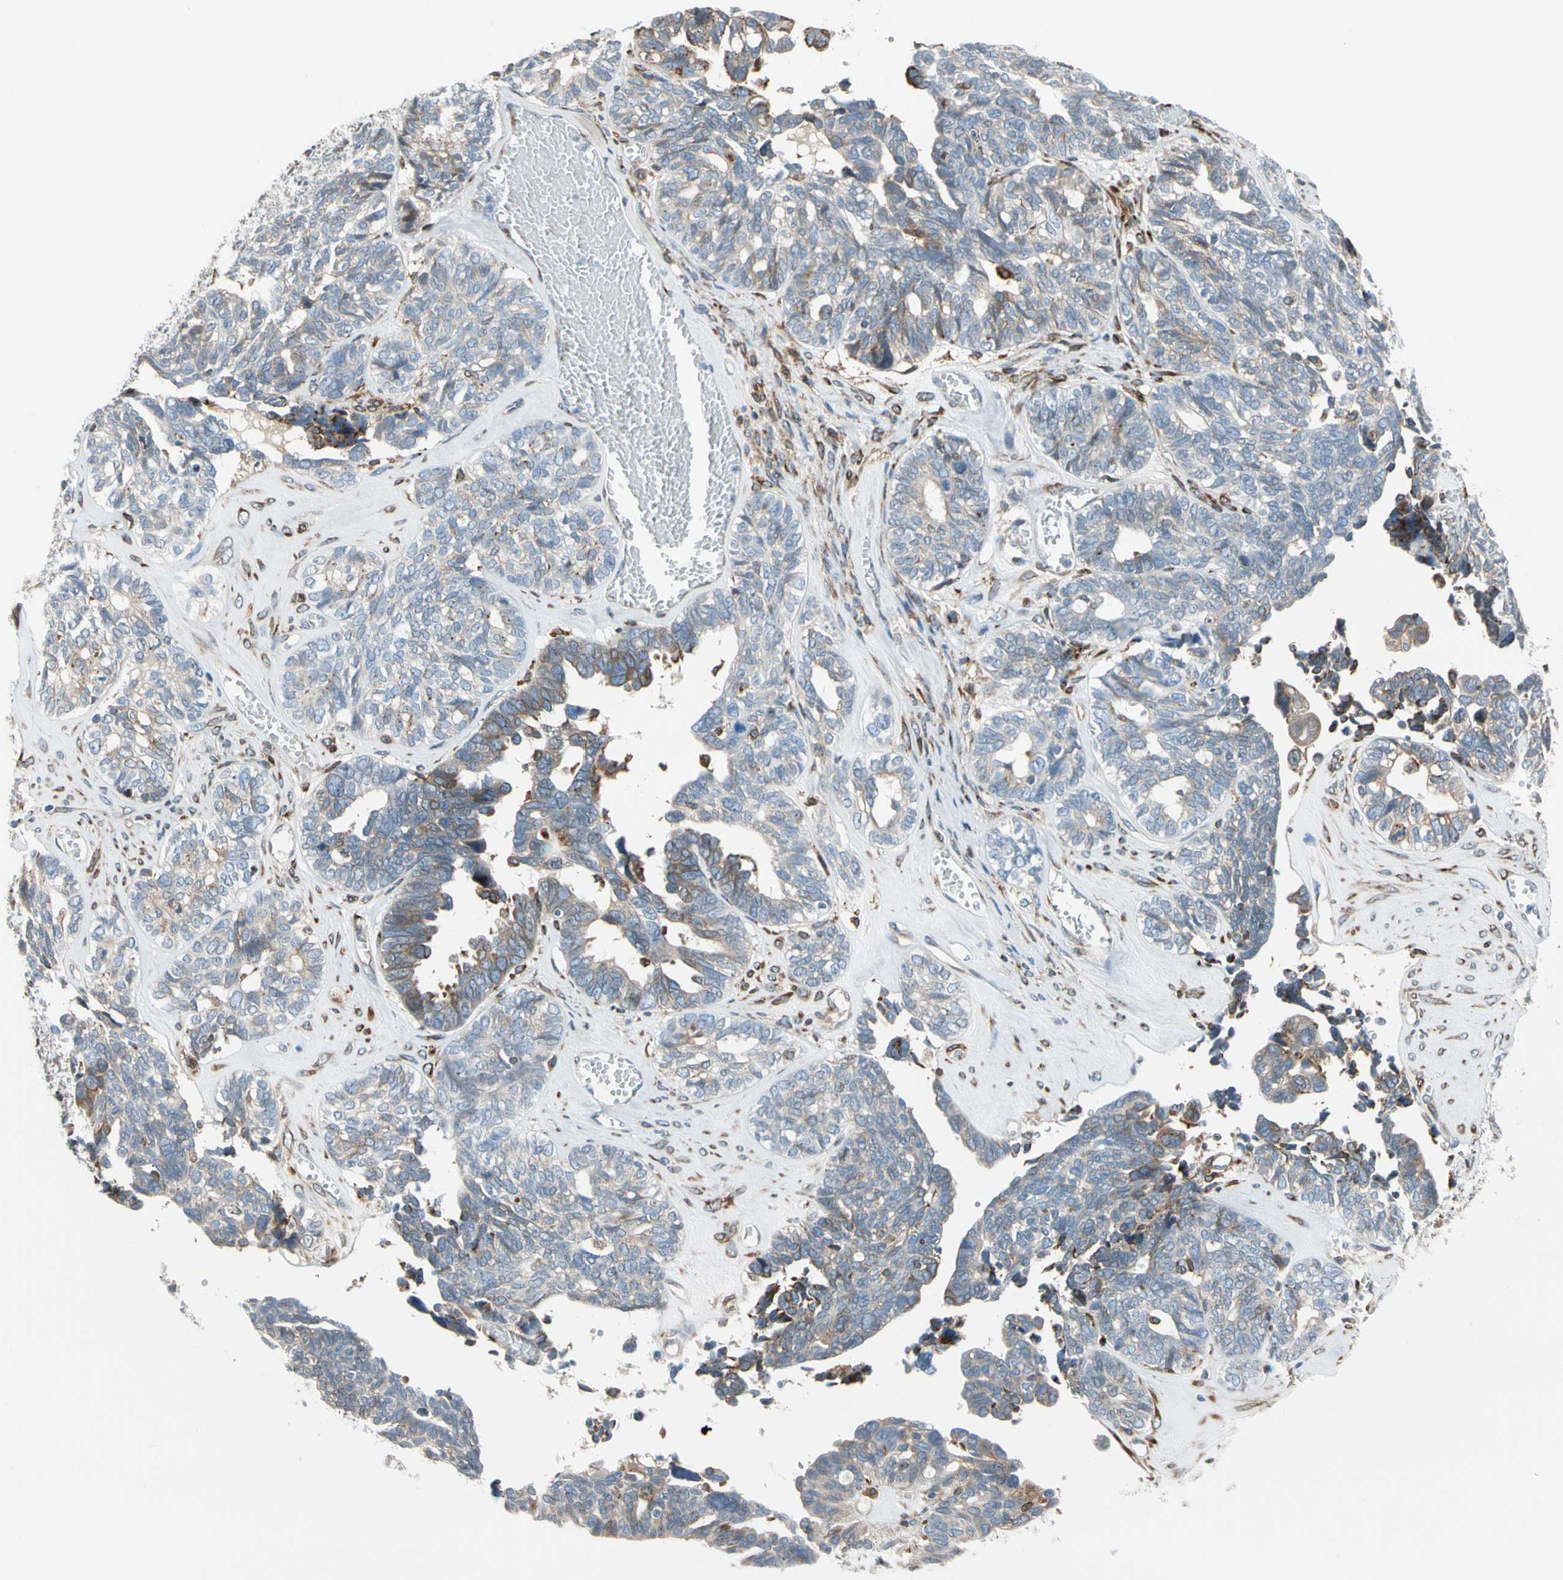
{"staining": {"intensity": "moderate", "quantity": "<25%", "location": "cytoplasmic/membranous"}, "tissue": "ovarian cancer", "cell_type": "Tumor cells", "image_type": "cancer", "snomed": [{"axis": "morphology", "description": "Cystadenocarcinoma, serous, NOS"}, {"axis": "topography", "description": "Ovary"}], "caption": "Immunohistochemical staining of human serous cystadenocarcinoma (ovarian) displays low levels of moderate cytoplasmic/membranous expression in approximately <25% of tumor cells.", "gene": "NUCB1", "patient": {"sex": "female", "age": 79}}